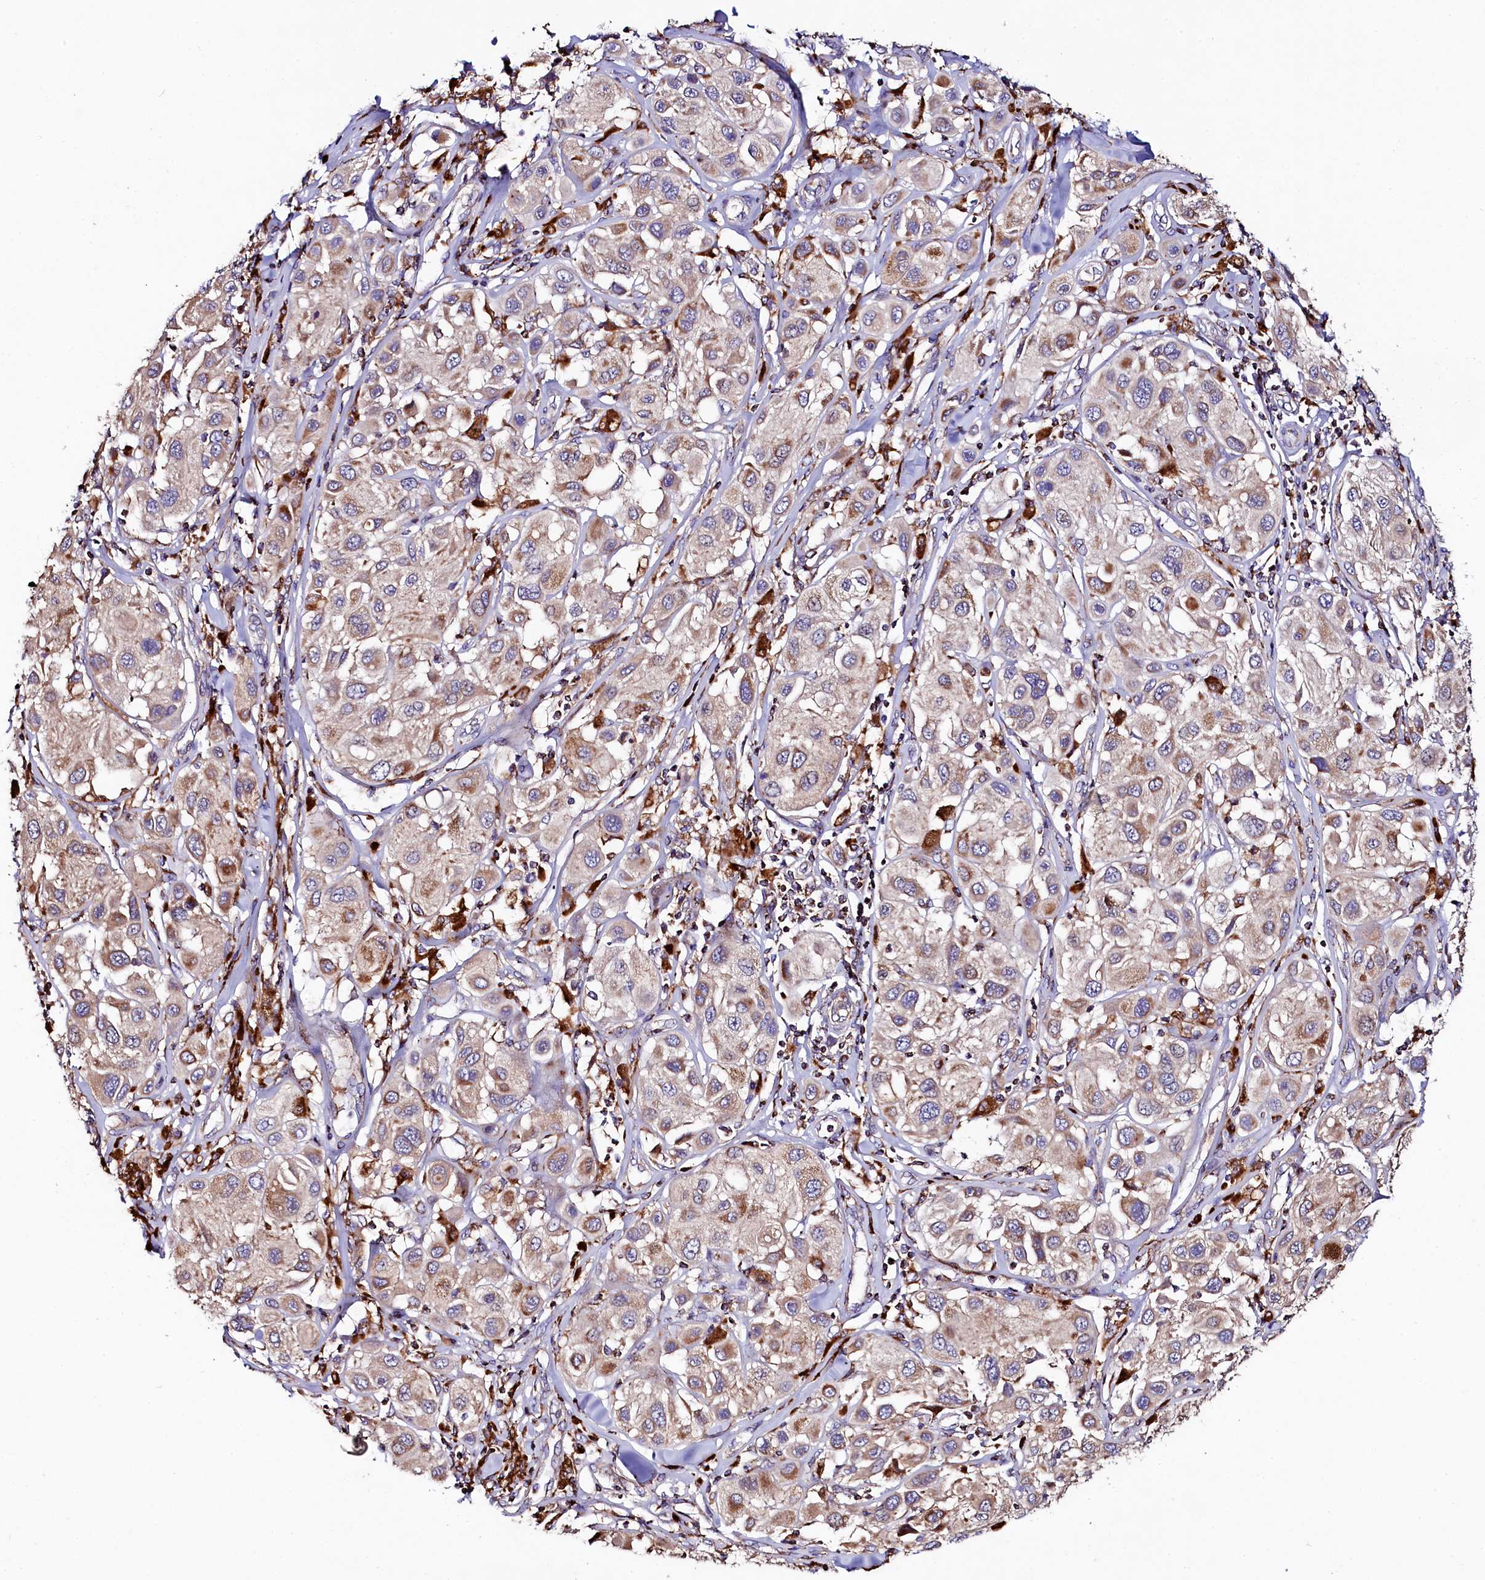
{"staining": {"intensity": "moderate", "quantity": "<25%", "location": "cytoplasmic/membranous"}, "tissue": "melanoma", "cell_type": "Tumor cells", "image_type": "cancer", "snomed": [{"axis": "morphology", "description": "Malignant melanoma, Metastatic site"}, {"axis": "topography", "description": "Skin"}], "caption": "IHC photomicrograph of melanoma stained for a protein (brown), which exhibits low levels of moderate cytoplasmic/membranous expression in about <25% of tumor cells.", "gene": "CLYBL", "patient": {"sex": "male", "age": 41}}